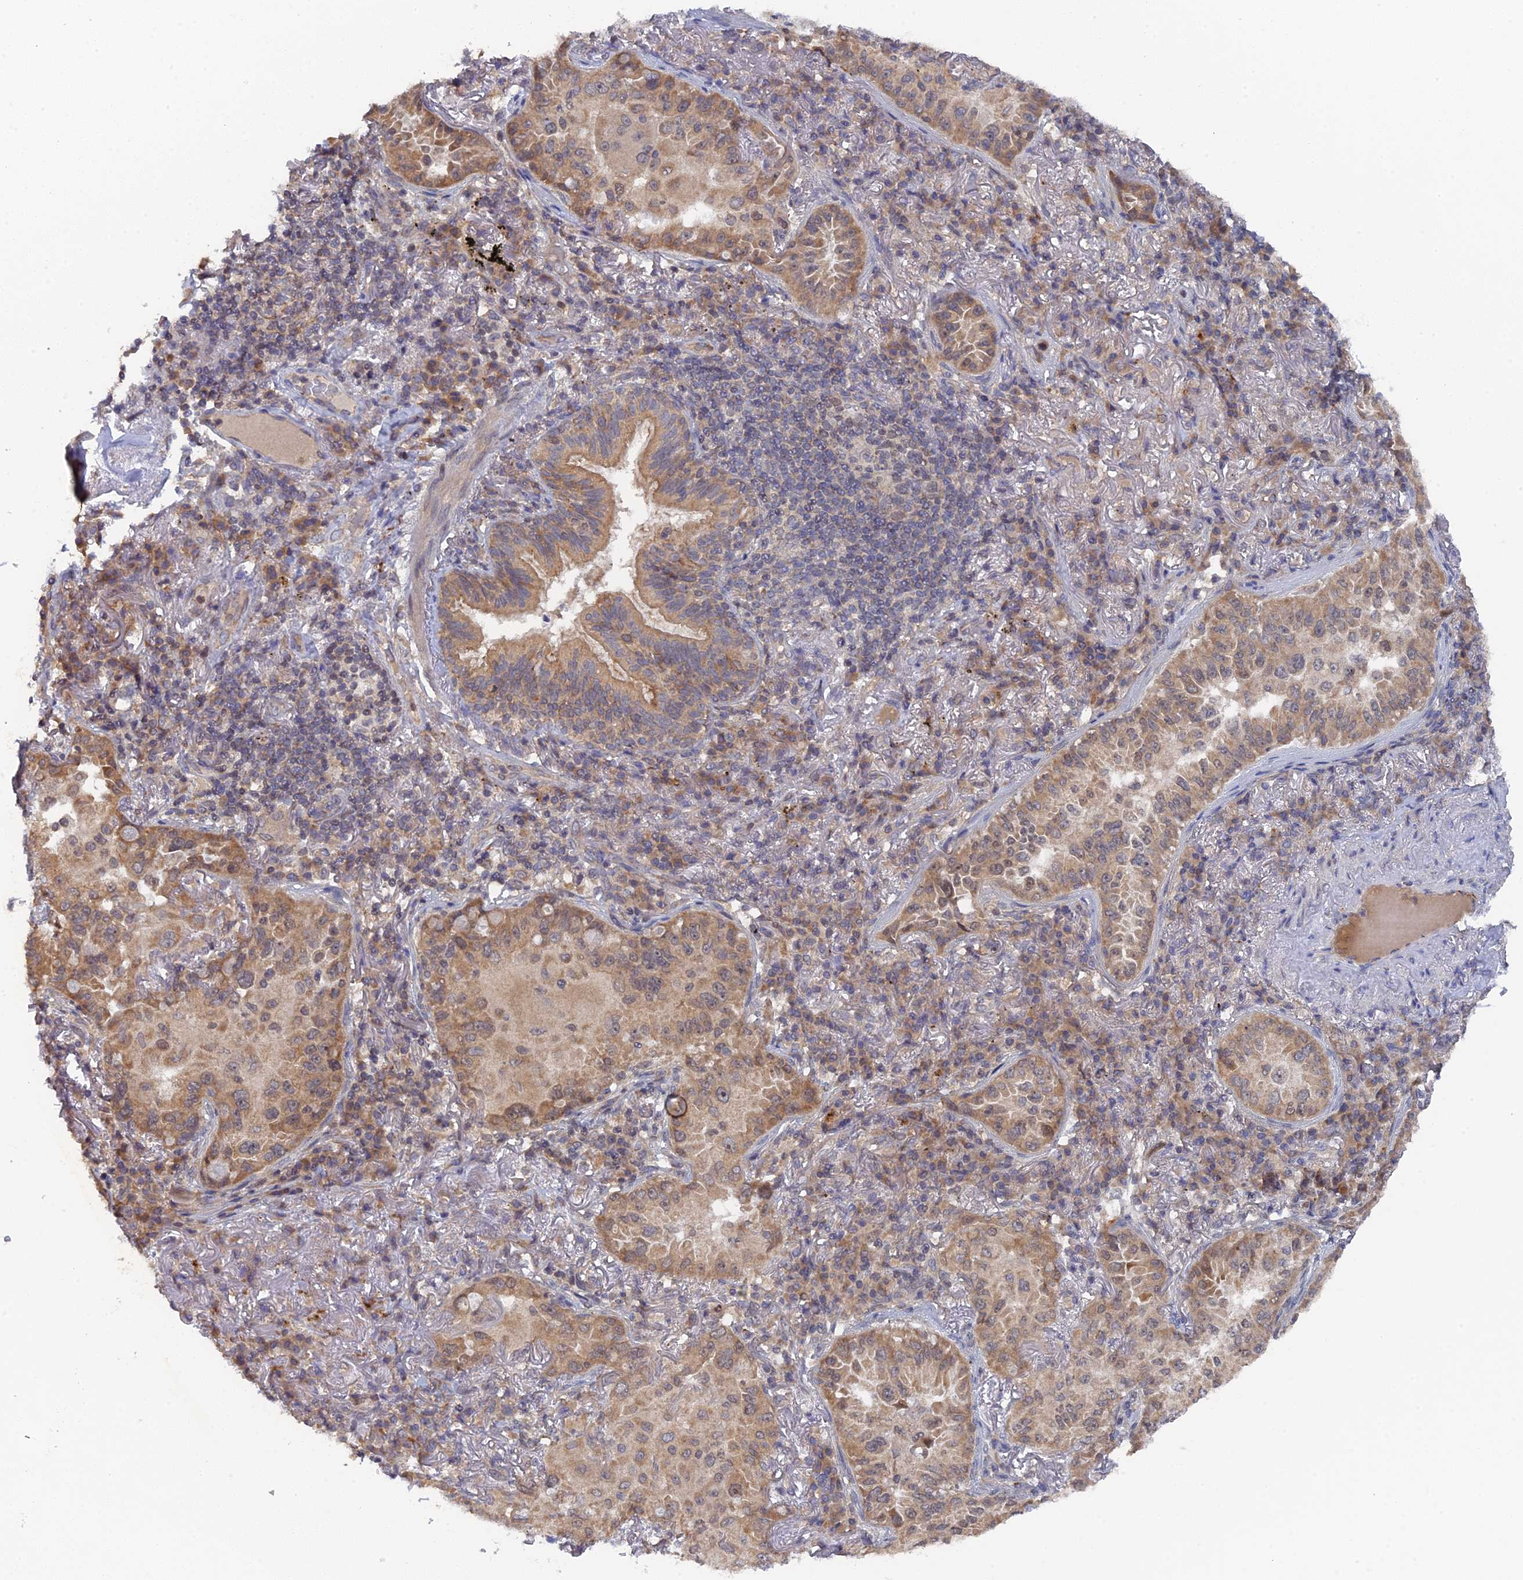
{"staining": {"intensity": "moderate", "quantity": ">75%", "location": "cytoplasmic/membranous"}, "tissue": "lung cancer", "cell_type": "Tumor cells", "image_type": "cancer", "snomed": [{"axis": "morphology", "description": "Adenocarcinoma, NOS"}, {"axis": "topography", "description": "Lung"}], "caption": "The photomicrograph shows a brown stain indicating the presence of a protein in the cytoplasmic/membranous of tumor cells in adenocarcinoma (lung).", "gene": "MIGA2", "patient": {"sex": "female", "age": 69}}